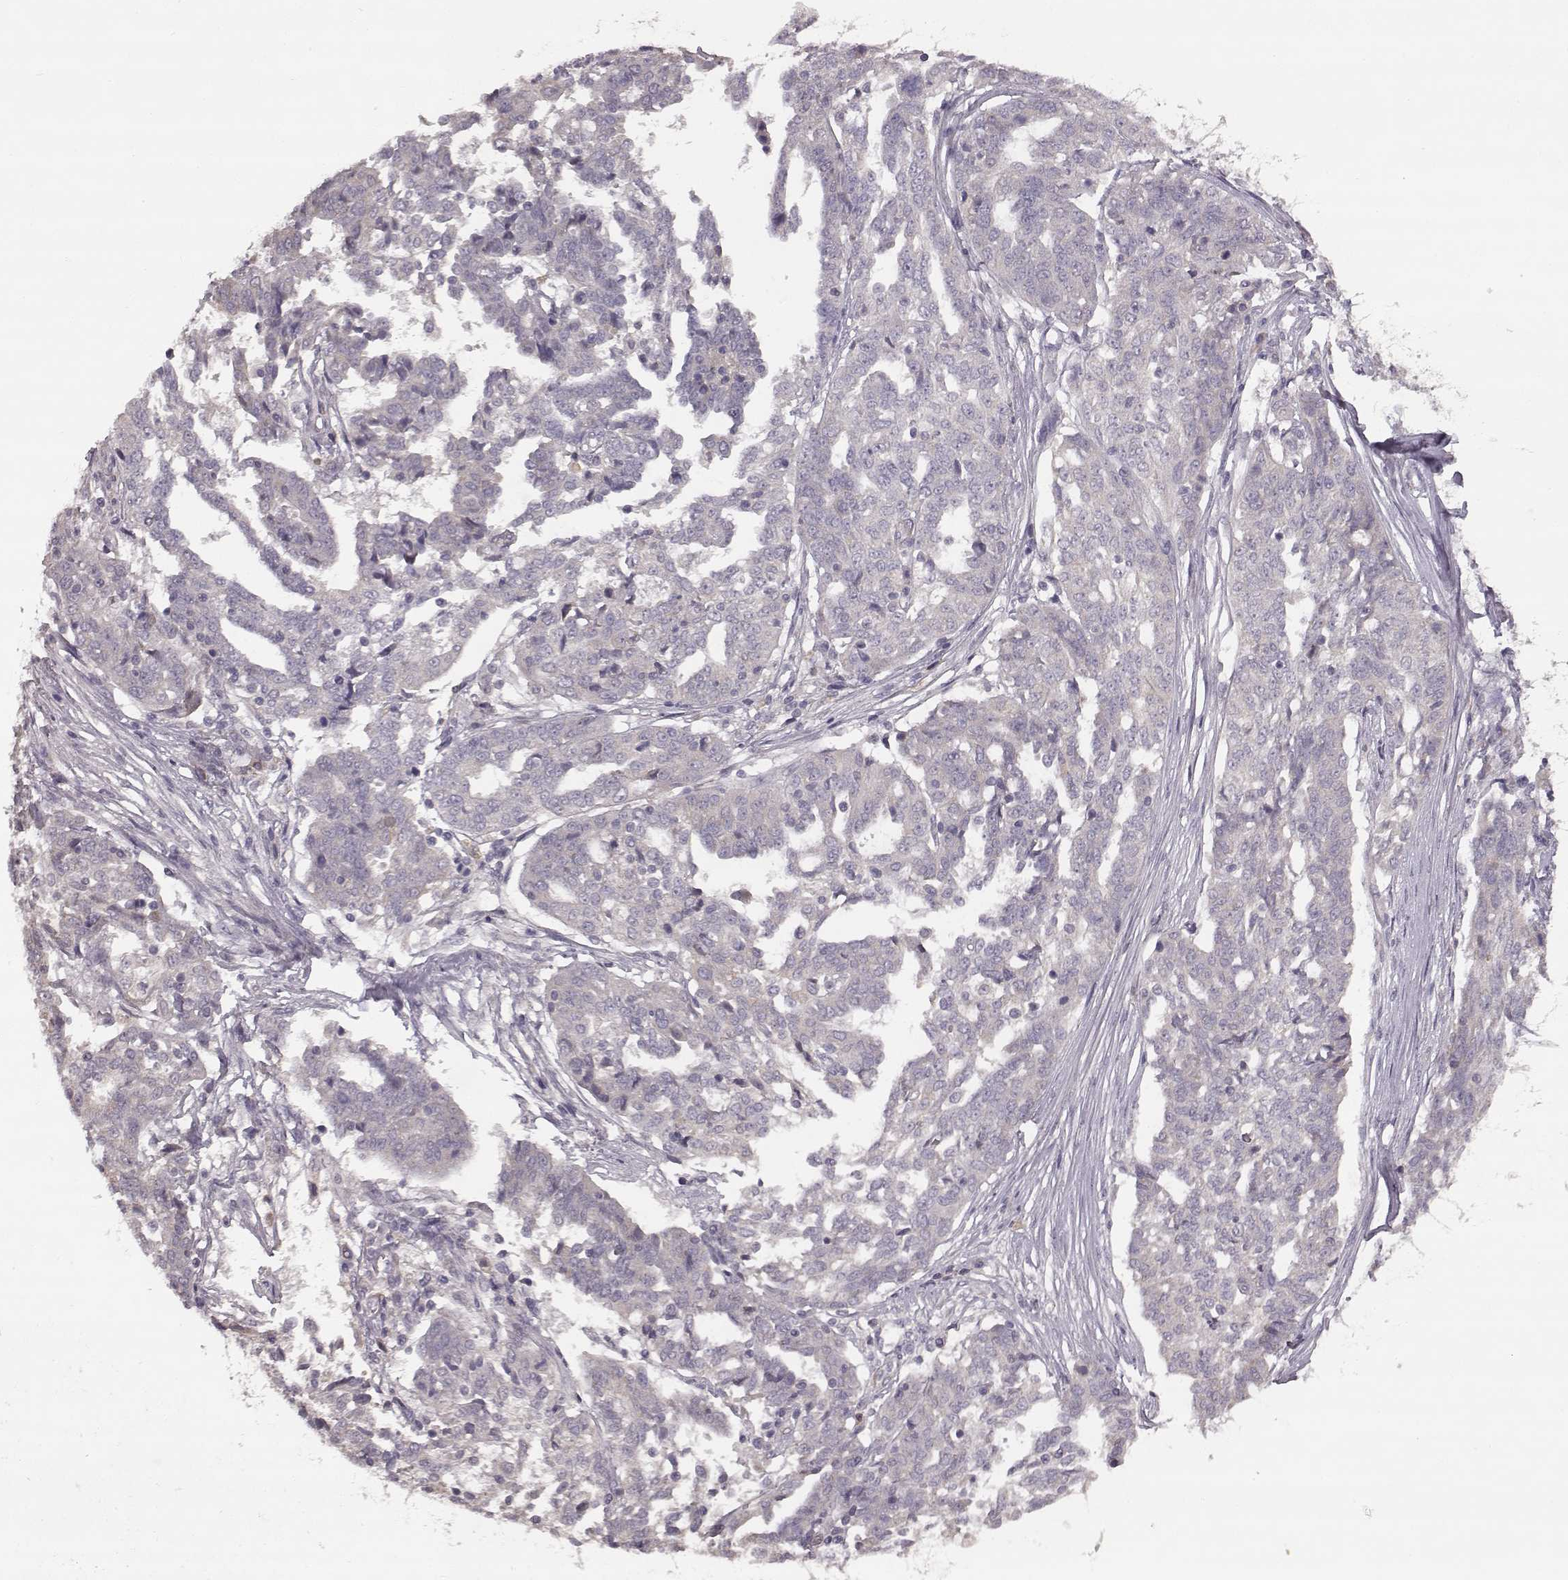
{"staining": {"intensity": "negative", "quantity": "none", "location": "none"}, "tissue": "ovarian cancer", "cell_type": "Tumor cells", "image_type": "cancer", "snomed": [{"axis": "morphology", "description": "Cystadenocarcinoma, serous, NOS"}, {"axis": "topography", "description": "Ovary"}], "caption": "Immunohistochemistry (IHC) photomicrograph of neoplastic tissue: ovarian cancer (serous cystadenocarcinoma) stained with DAB (3,3'-diaminobenzidine) exhibits no significant protein positivity in tumor cells.", "gene": "GHR", "patient": {"sex": "female", "age": 67}}